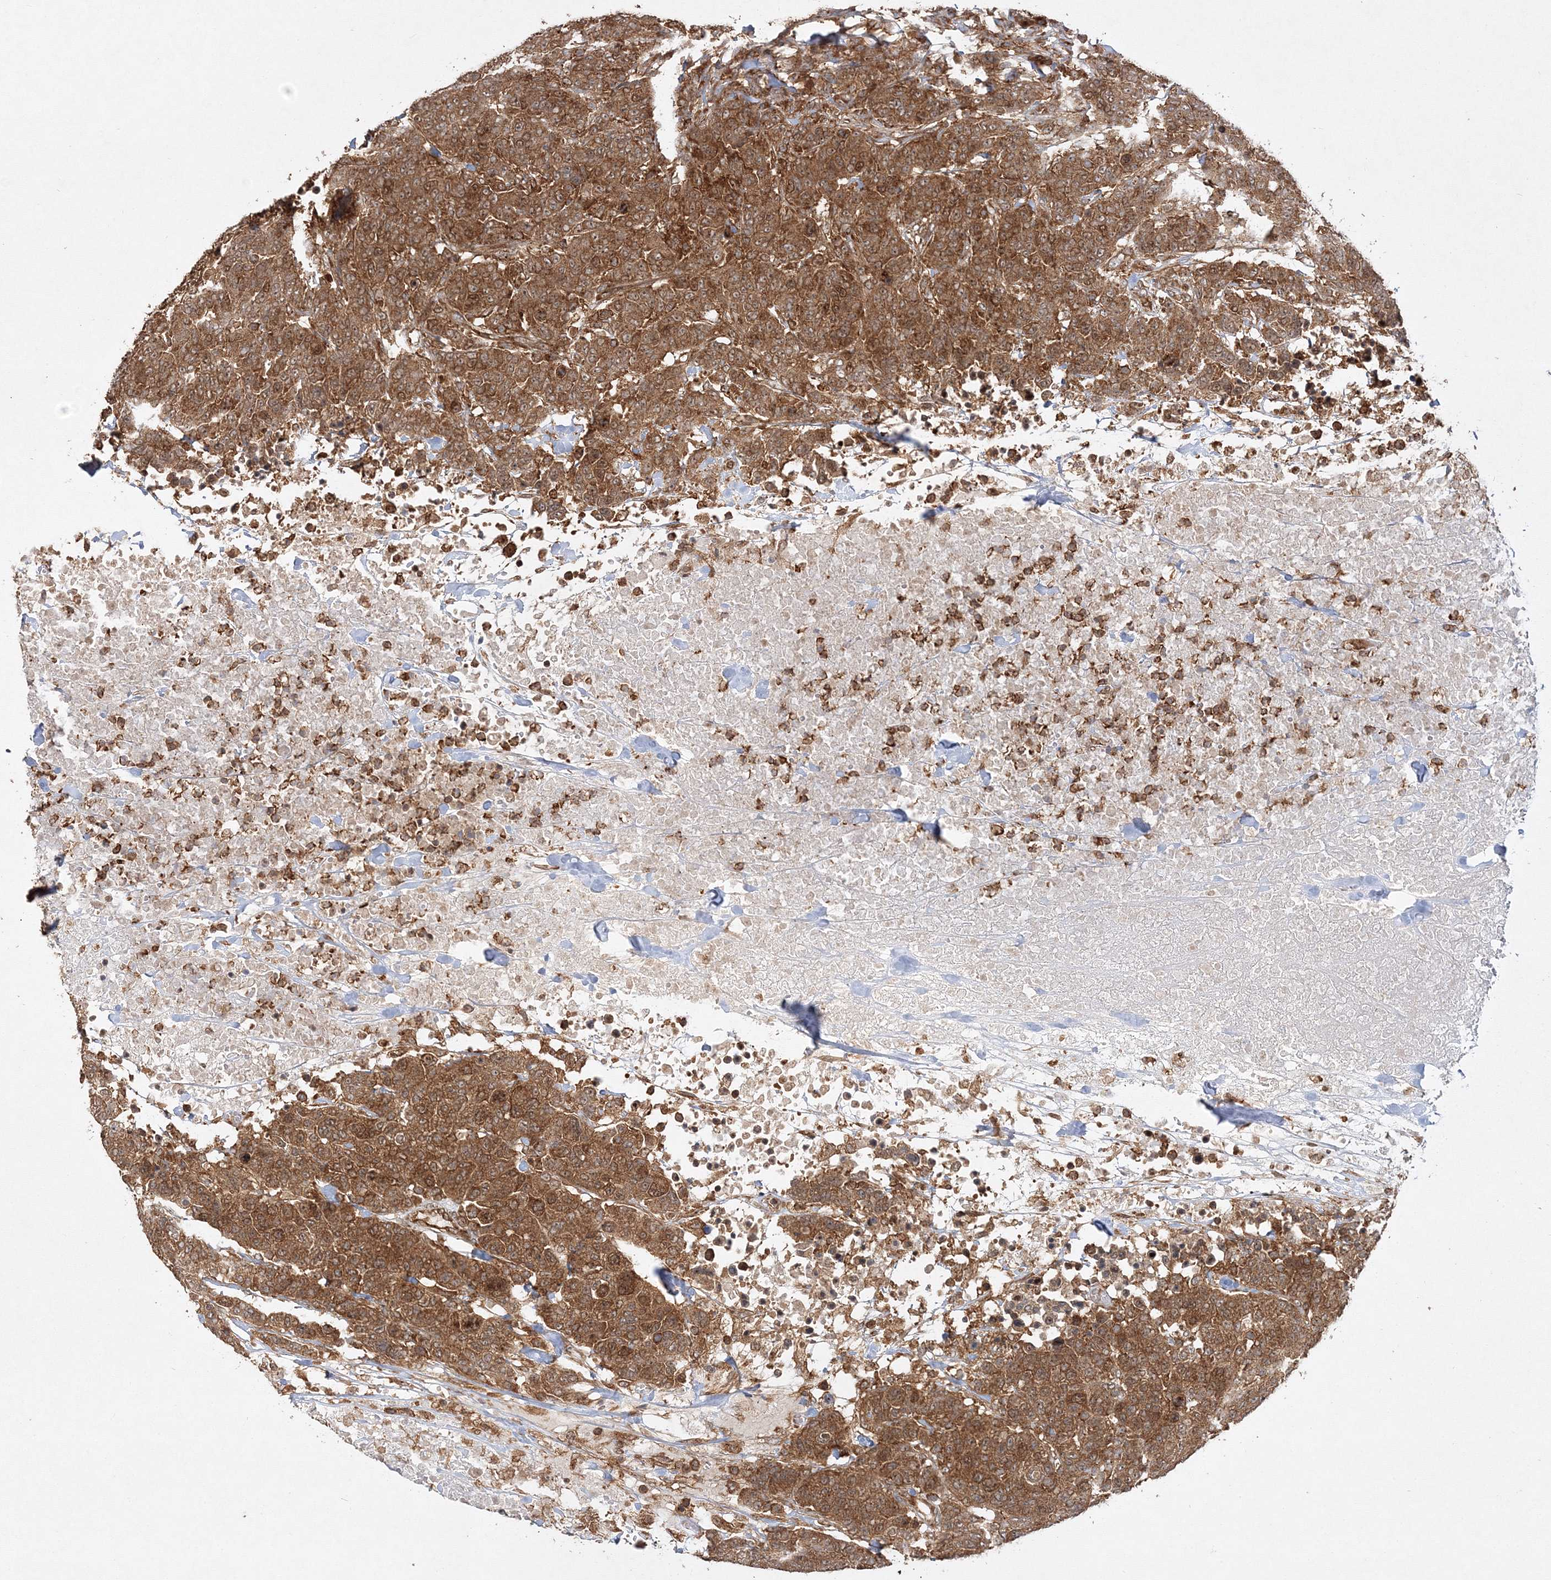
{"staining": {"intensity": "strong", "quantity": ">75%", "location": "cytoplasmic/membranous"}, "tissue": "breast cancer", "cell_type": "Tumor cells", "image_type": "cancer", "snomed": [{"axis": "morphology", "description": "Duct carcinoma"}, {"axis": "topography", "description": "Breast"}], "caption": "DAB immunohistochemical staining of breast cancer (invasive ductal carcinoma) exhibits strong cytoplasmic/membranous protein staining in approximately >75% of tumor cells. (Stains: DAB (3,3'-diaminobenzidine) in brown, nuclei in blue, Microscopy: brightfield microscopy at high magnification).", "gene": "WDR37", "patient": {"sex": "female", "age": 37}}